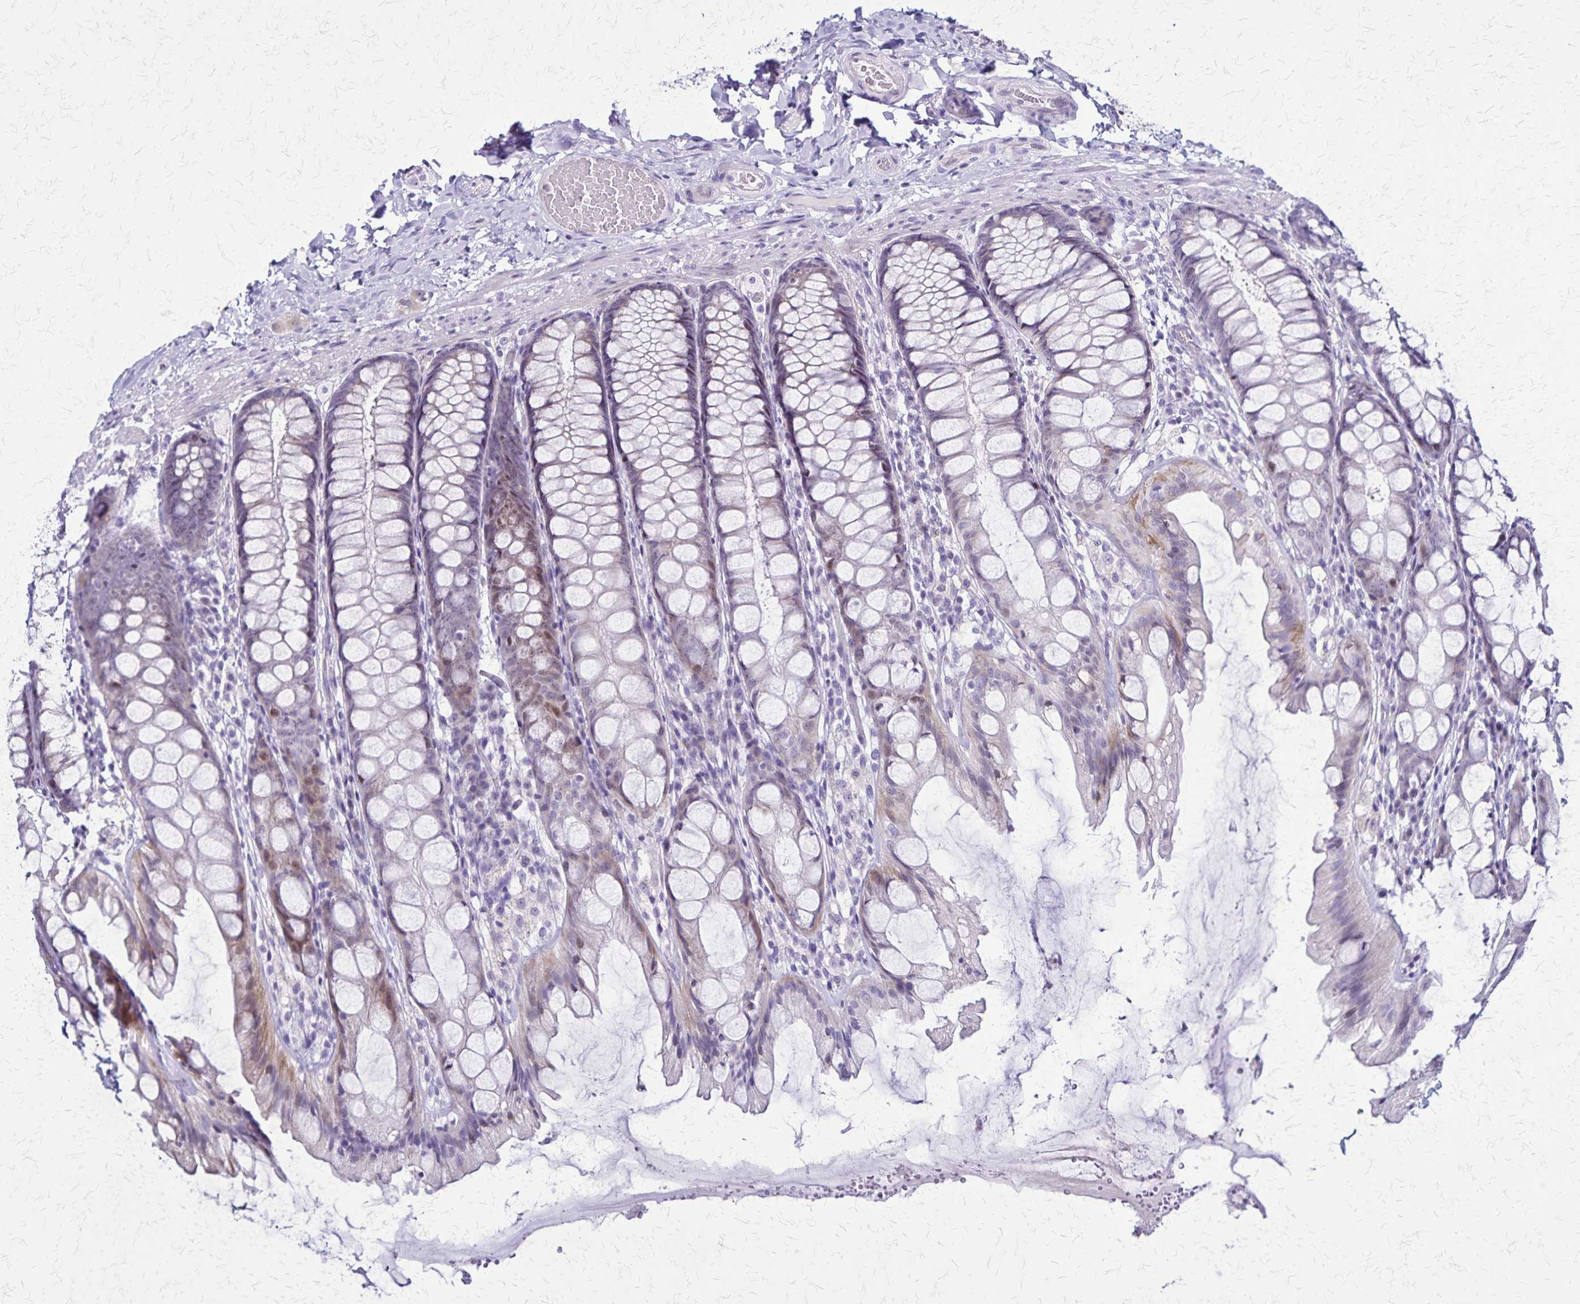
{"staining": {"intensity": "negative", "quantity": "none", "location": "none"}, "tissue": "colon", "cell_type": "Endothelial cells", "image_type": "normal", "snomed": [{"axis": "morphology", "description": "Normal tissue, NOS"}, {"axis": "topography", "description": "Colon"}], "caption": "The IHC photomicrograph has no significant positivity in endothelial cells of colon. (Brightfield microscopy of DAB immunohistochemistry at high magnification).", "gene": "OR51B5", "patient": {"sex": "male", "age": 47}}